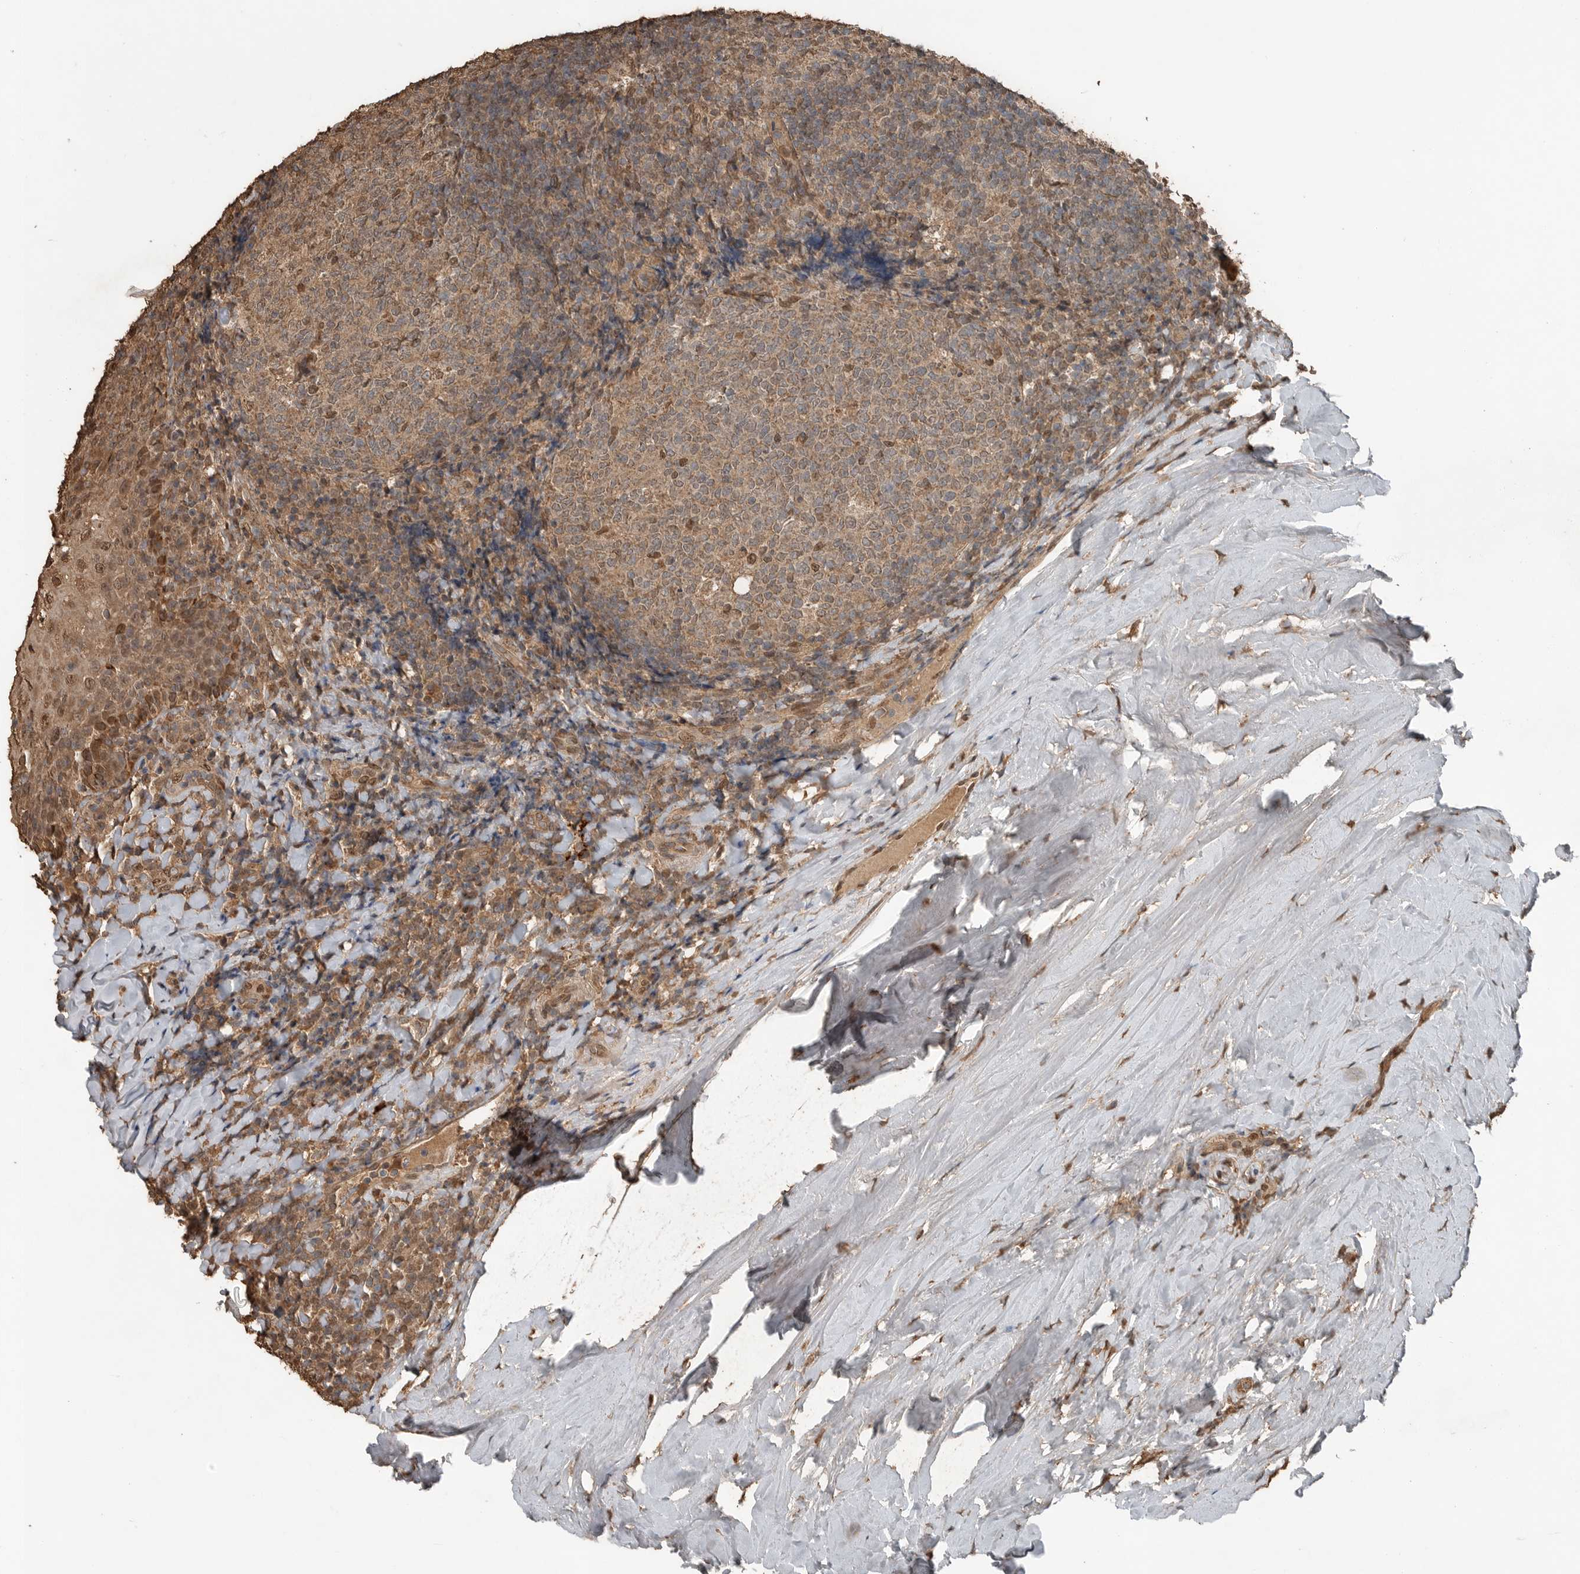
{"staining": {"intensity": "weak", "quantity": ">75%", "location": "cytoplasmic/membranous,nuclear"}, "tissue": "tonsil", "cell_type": "Germinal center cells", "image_type": "normal", "snomed": [{"axis": "morphology", "description": "Normal tissue, NOS"}, {"axis": "topography", "description": "Tonsil"}], "caption": "Brown immunohistochemical staining in unremarkable human tonsil reveals weak cytoplasmic/membranous,nuclear staining in approximately >75% of germinal center cells.", "gene": "BLZF1", "patient": {"sex": "male", "age": 37}}